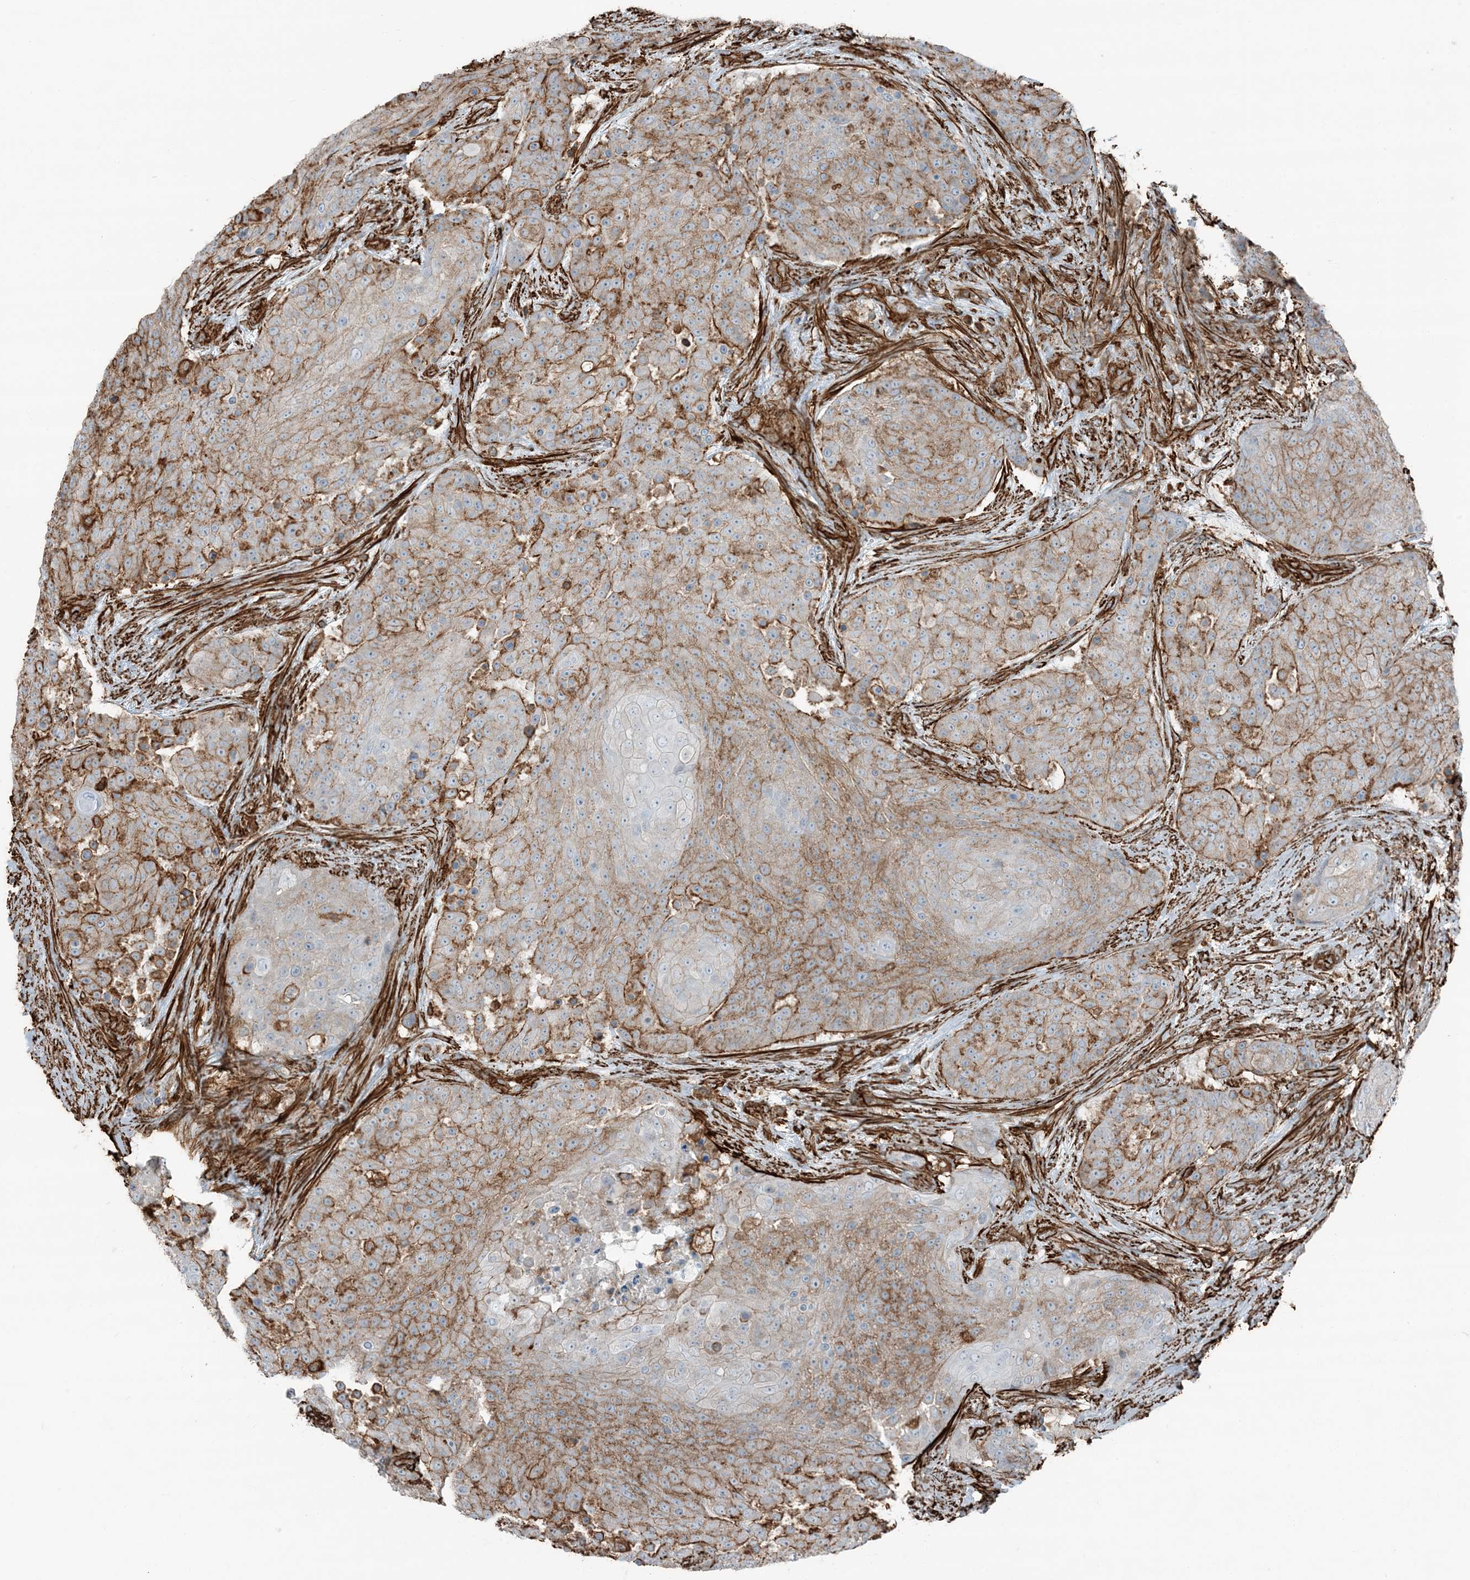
{"staining": {"intensity": "moderate", "quantity": "25%-75%", "location": "cytoplasmic/membranous"}, "tissue": "urothelial cancer", "cell_type": "Tumor cells", "image_type": "cancer", "snomed": [{"axis": "morphology", "description": "Urothelial carcinoma, High grade"}, {"axis": "topography", "description": "Urinary bladder"}], "caption": "Protein expression analysis of urothelial carcinoma (high-grade) demonstrates moderate cytoplasmic/membranous positivity in approximately 25%-75% of tumor cells. Nuclei are stained in blue.", "gene": "APOBEC3C", "patient": {"sex": "female", "age": 63}}